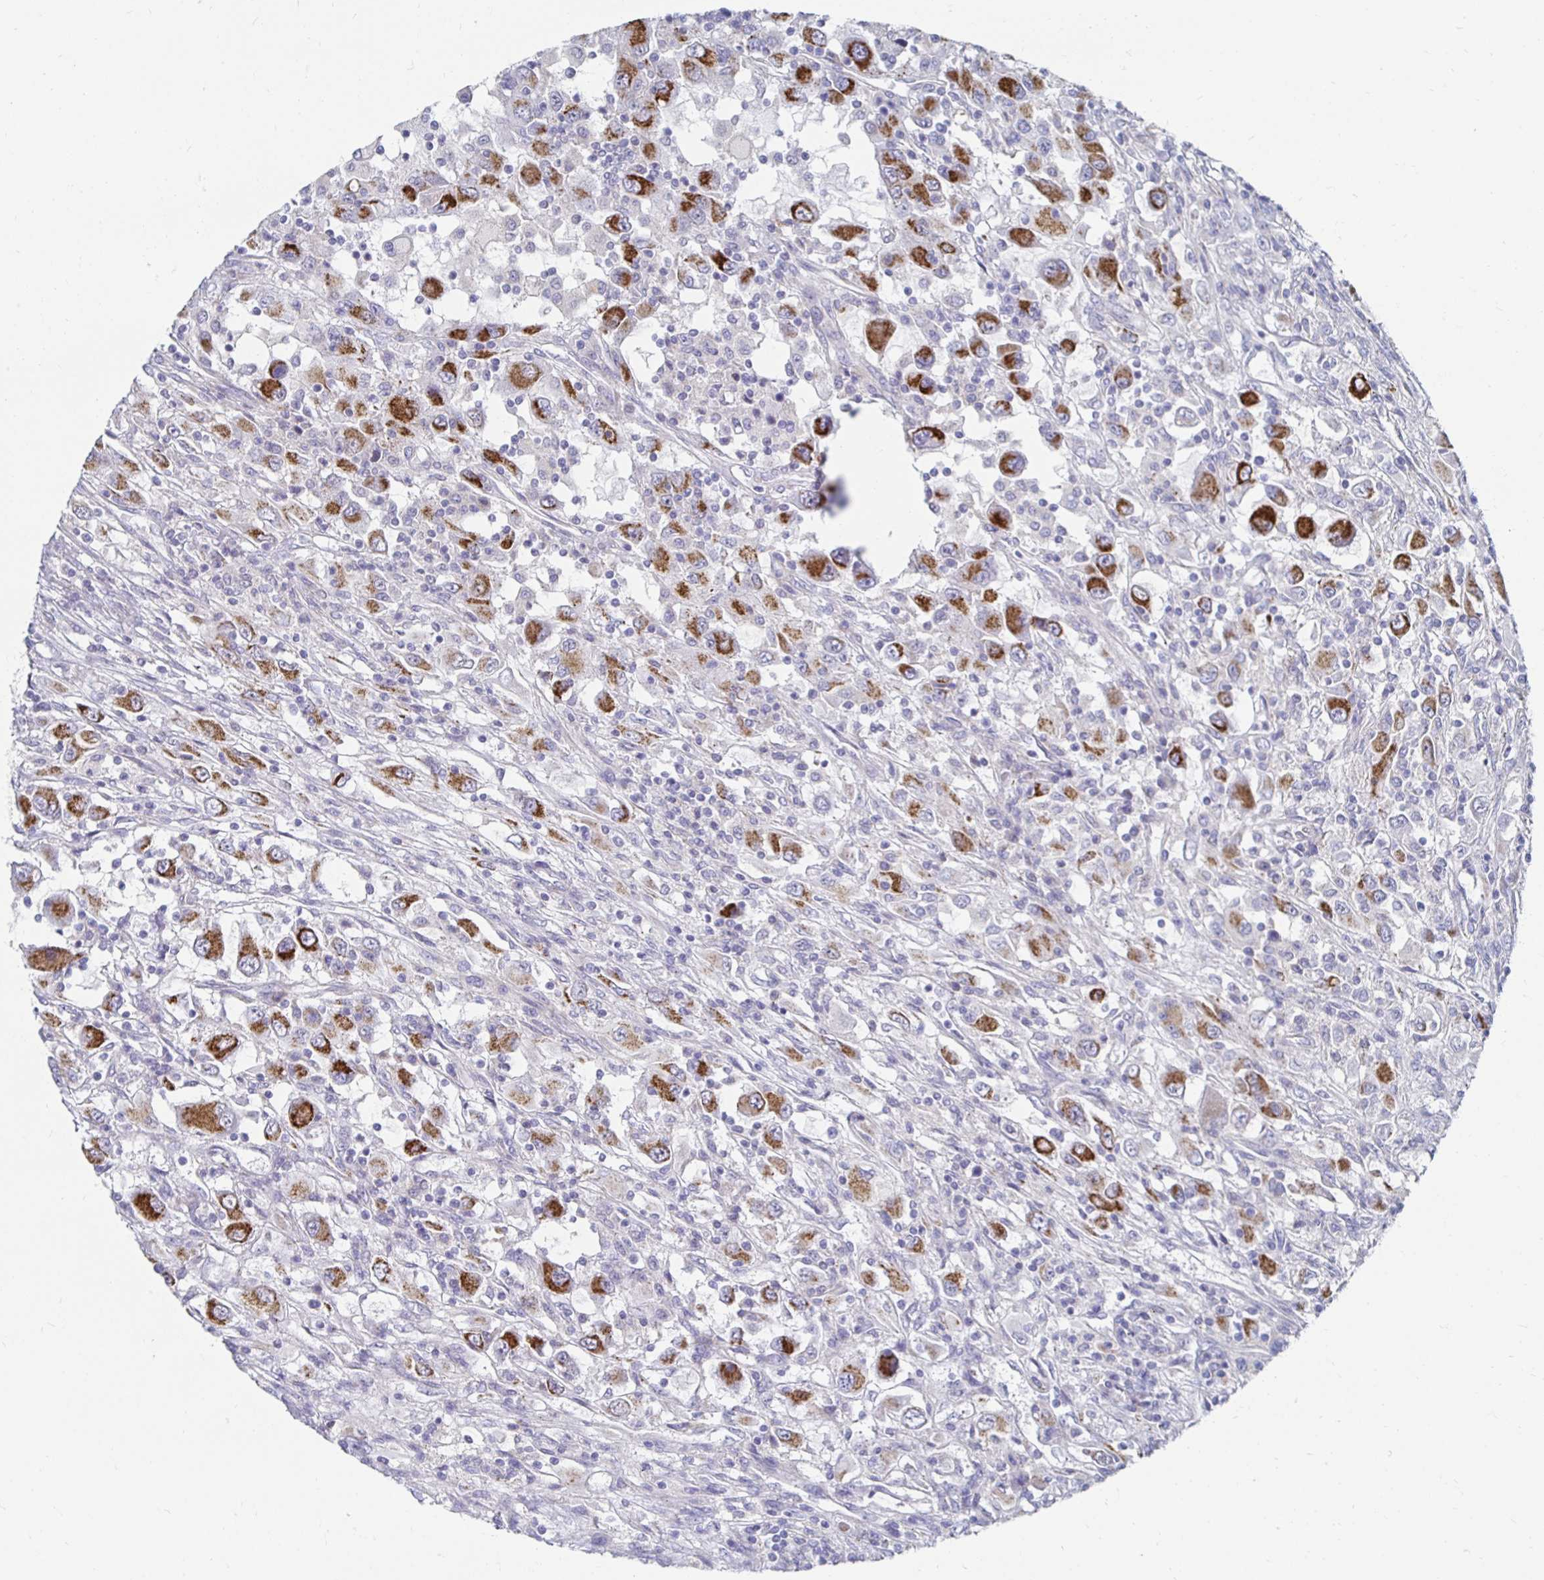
{"staining": {"intensity": "strong", "quantity": ">75%", "location": "cytoplasmic/membranous"}, "tissue": "renal cancer", "cell_type": "Tumor cells", "image_type": "cancer", "snomed": [{"axis": "morphology", "description": "Adenocarcinoma, NOS"}, {"axis": "topography", "description": "Kidney"}], "caption": "Immunohistochemistry staining of adenocarcinoma (renal), which shows high levels of strong cytoplasmic/membranous staining in approximately >75% of tumor cells indicating strong cytoplasmic/membranous protein expression. The staining was performed using DAB (brown) for protein detection and nuclei were counterstained in hematoxylin (blue).", "gene": "NOCT", "patient": {"sex": "female", "age": 67}}